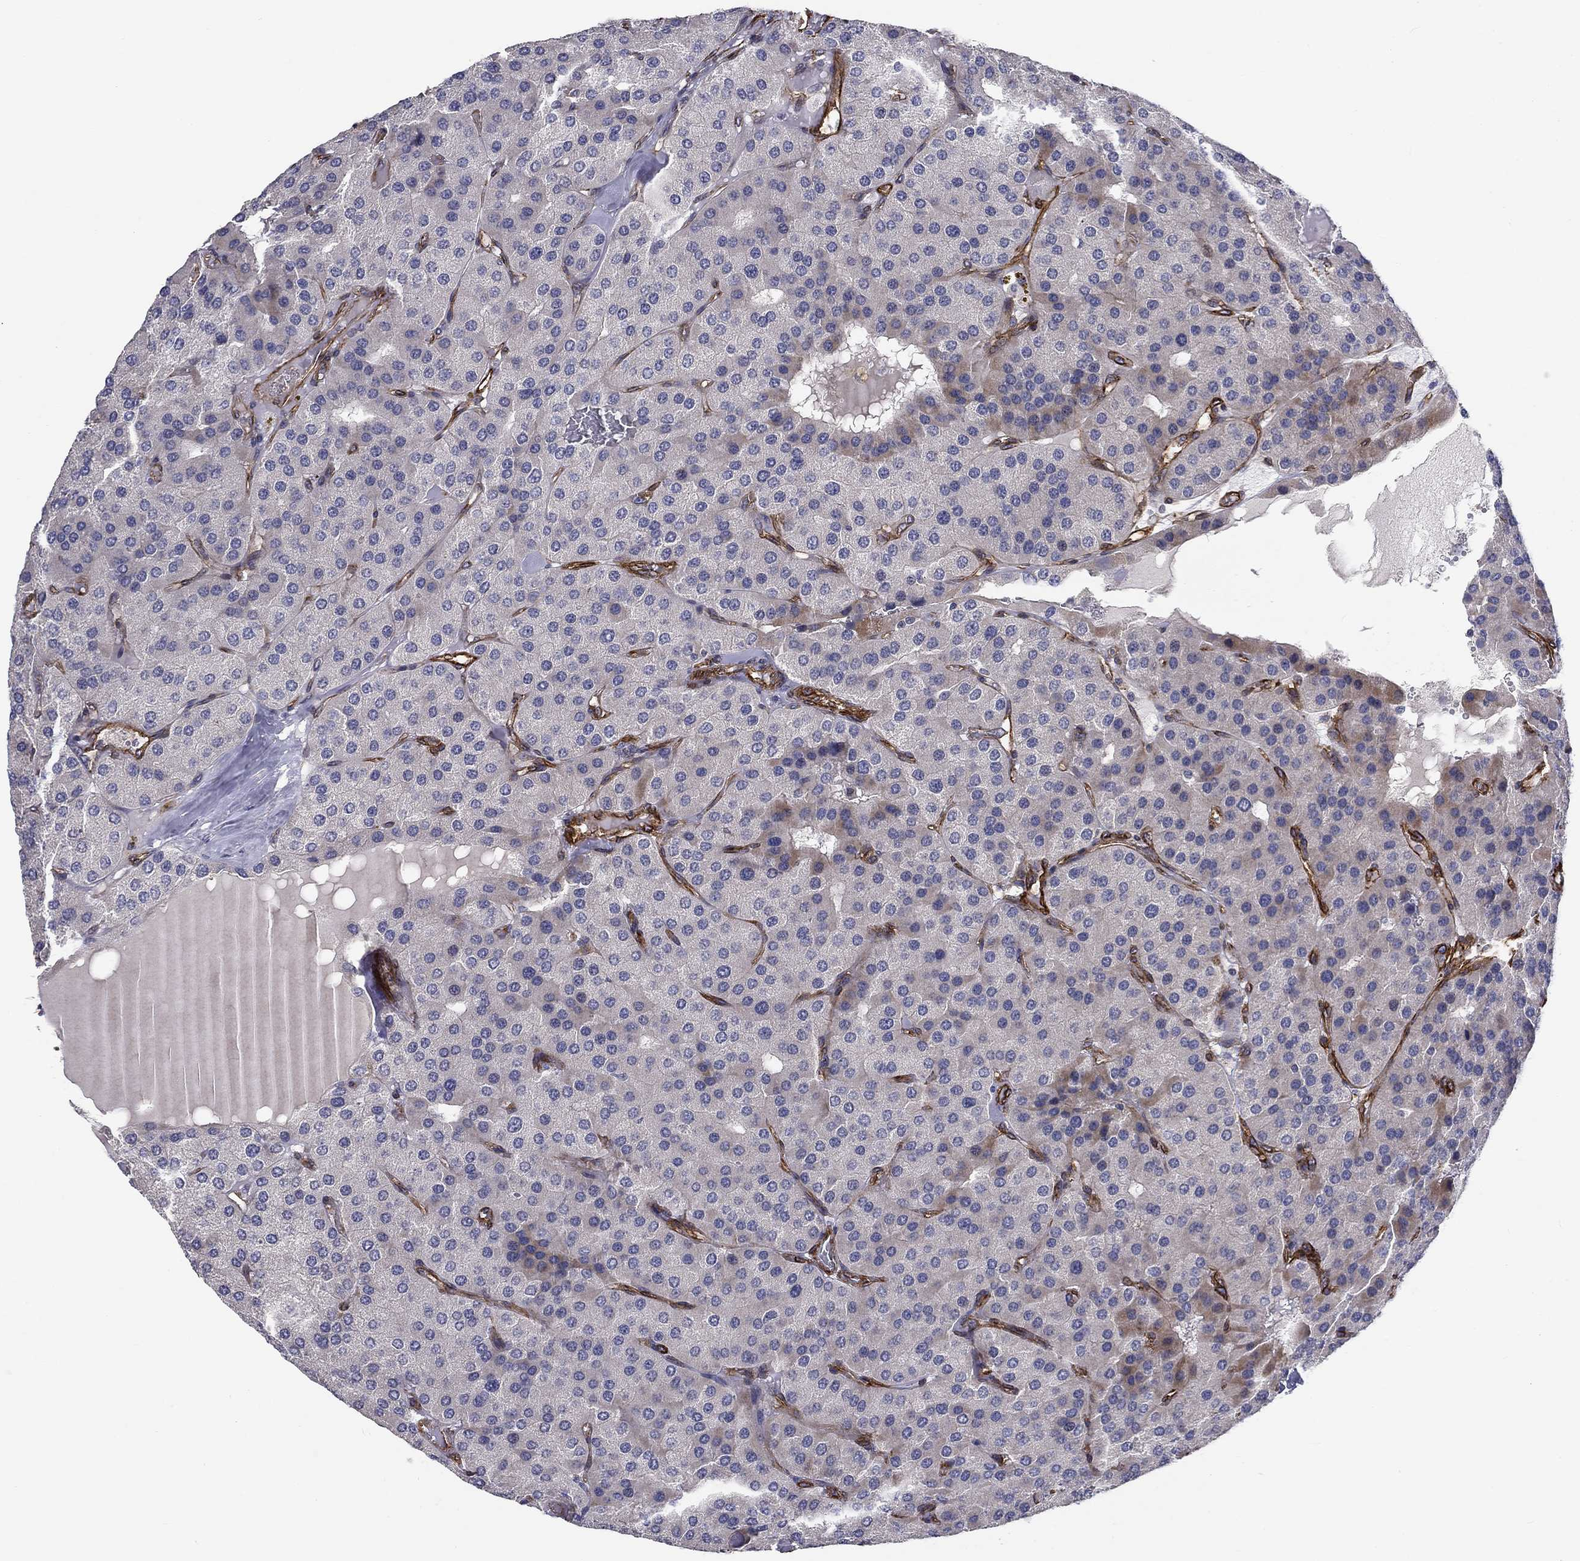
{"staining": {"intensity": "negative", "quantity": "none", "location": "none"}, "tissue": "parathyroid gland", "cell_type": "Glandular cells", "image_type": "normal", "snomed": [{"axis": "morphology", "description": "Normal tissue, NOS"}, {"axis": "morphology", "description": "Adenoma, NOS"}, {"axis": "topography", "description": "Parathyroid gland"}], "caption": "A high-resolution histopathology image shows IHC staining of benign parathyroid gland, which reveals no significant expression in glandular cells. The staining was performed using DAB (3,3'-diaminobenzidine) to visualize the protein expression in brown, while the nuclei were stained in blue with hematoxylin (Magnification: 20x).", "gene": "SYNC", "patient": {"sex": "female", "age": 86}}